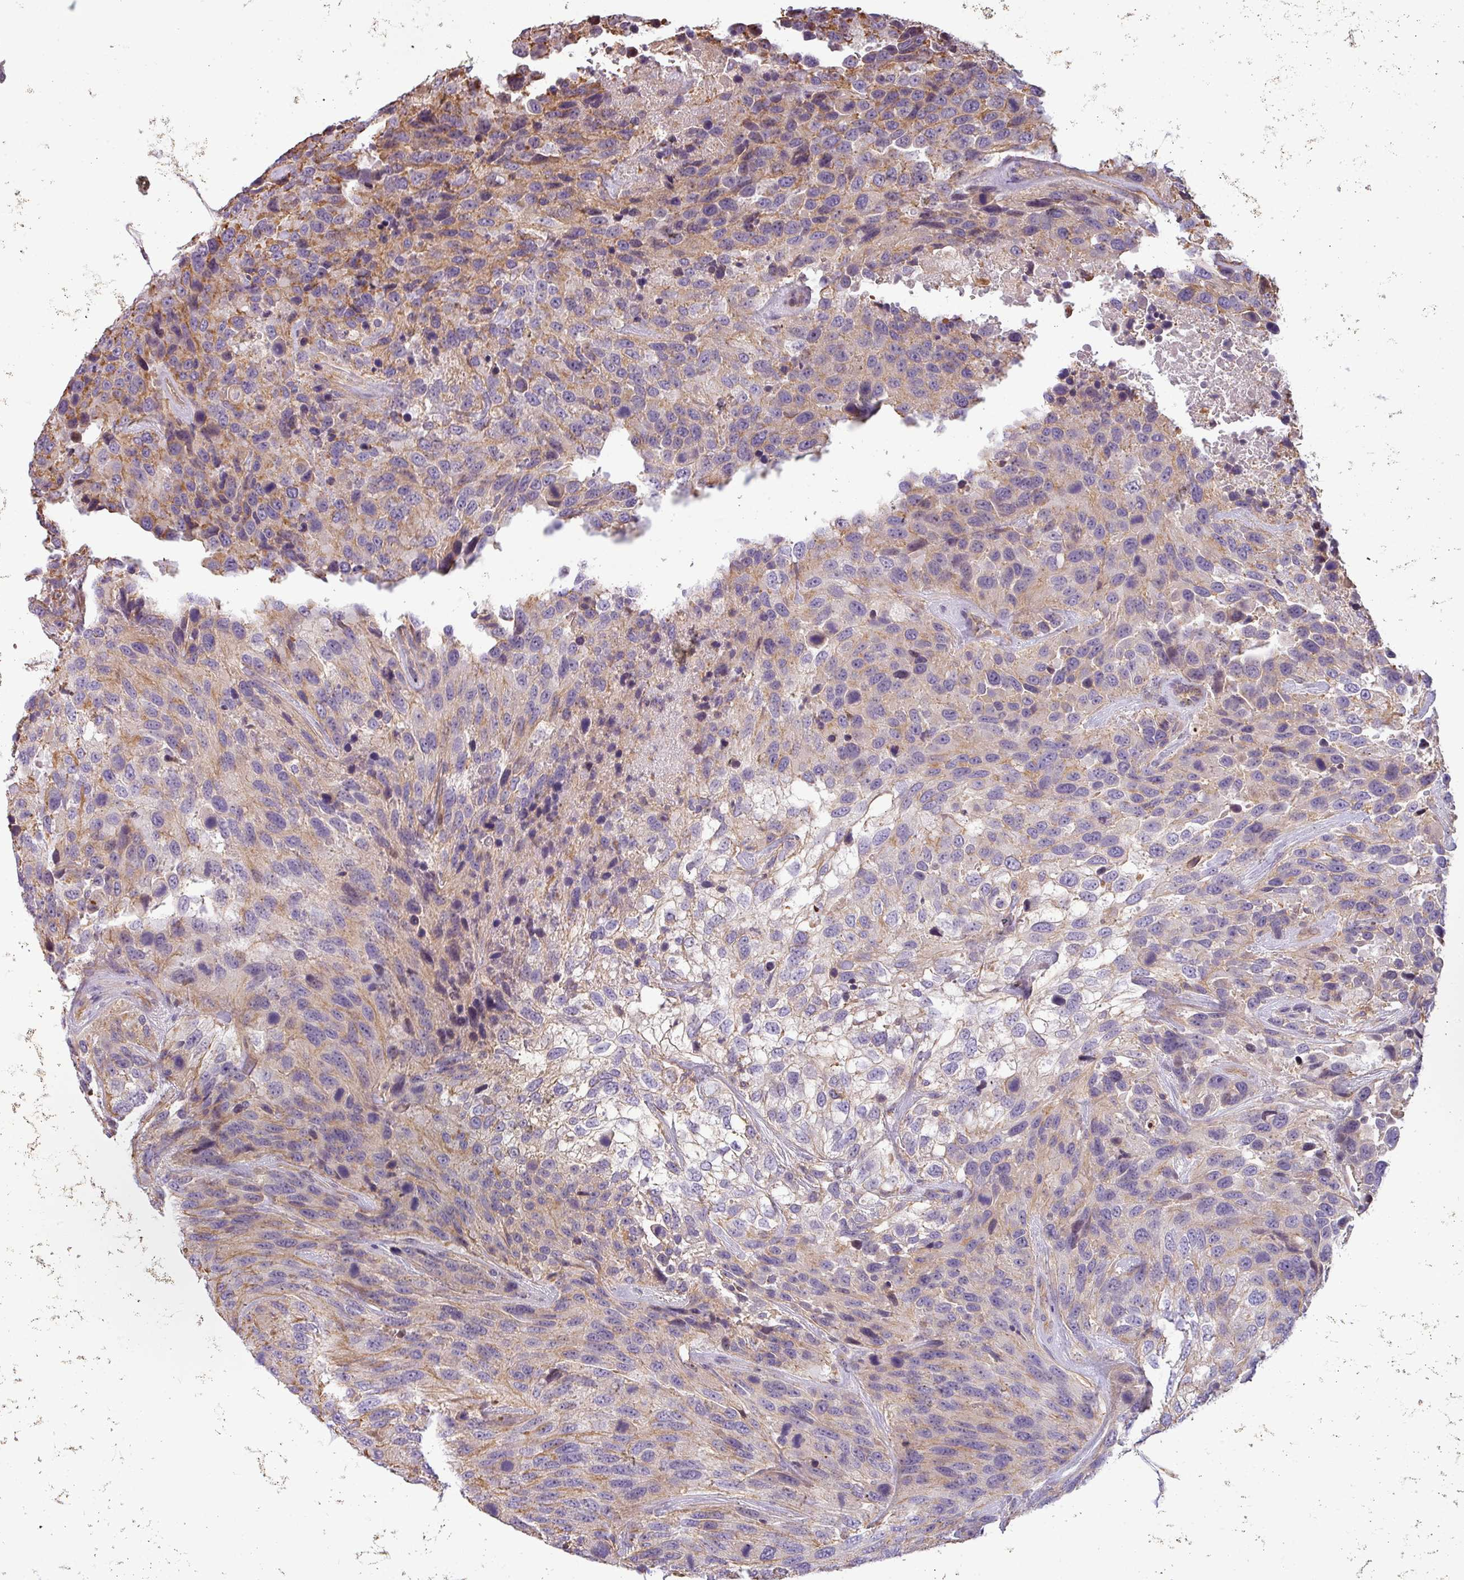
{"staining": {"intensity": "weak", "quantity": ">75%", "location": "cytoplasmic/membranous"}, "tissue": "urothelial cancer", "cell_type": "Tumor cells", "image_type": "cancer", "snomed": [{"axis": "morphology", "description": "Urothelial carcinoma, High grade"}, {"axis": "topography", "description": "Urinary bladder"}], "caption": "Urothelial carcinoma (high-grade) stained with a brown dye exhibits weak cytoplasmic/membranous positive expression in about >75% of tumor cells.", "gene": "ZNF835", "patient": {"sex": "female", "age": 70}}